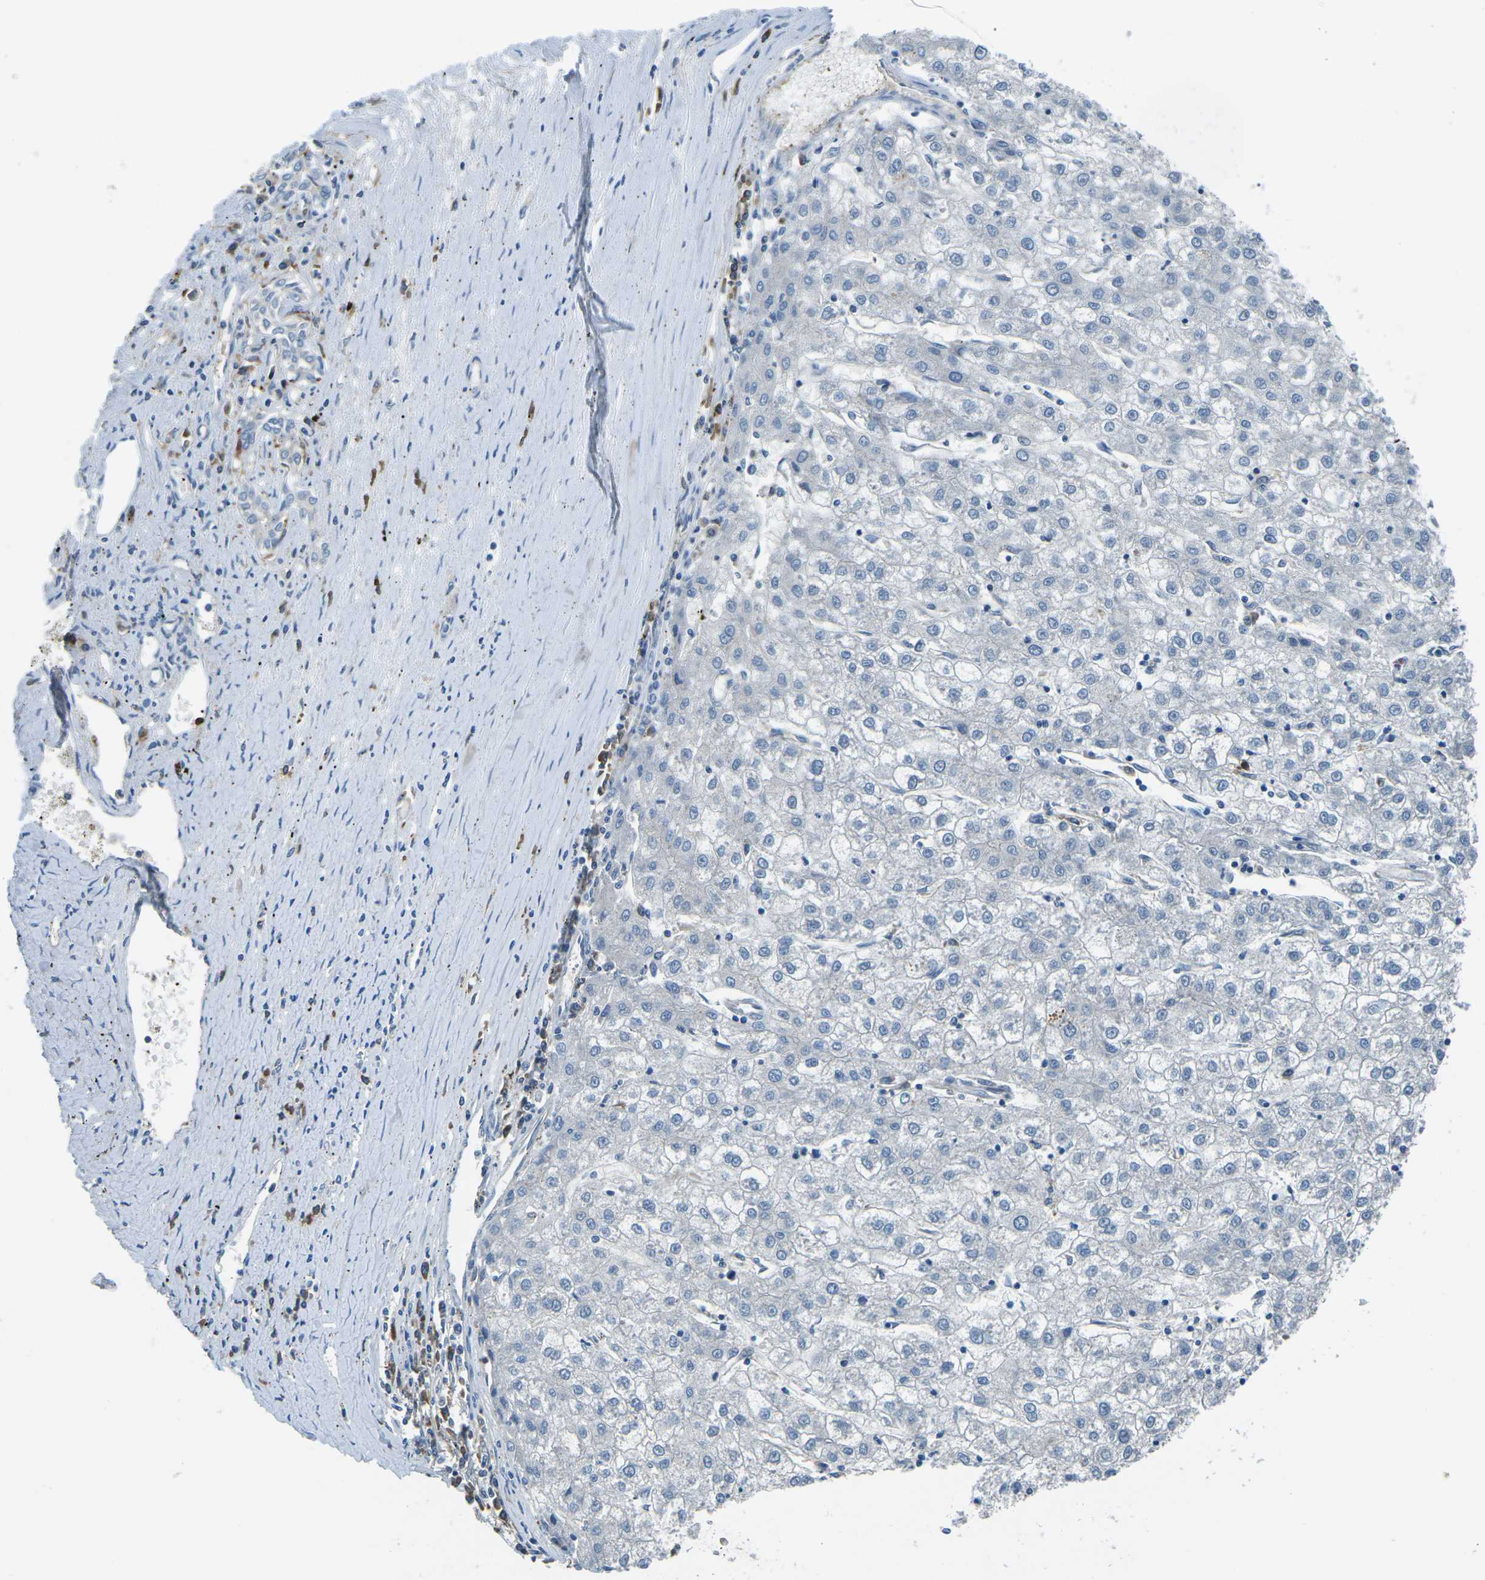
{"staining": {"intensity": "negative", "quantity": "none", "location": "none"}, "tissue": "liver cancer", "cell_type": "Tumor cells", "image_type": "cancer", "snomed": [{"axis": "morphology", "description": "Carcinoma, Hepatocellular, NOS"}, {"axis": "topography", "description": "Liver"}], "caption": "An immunohistochemistry image of liver cancer is shown. There is no staining in tumor cells of liver cancer. (DAB (3,3'-diaminobenzidine) immunohistochemistry with hematoxylin counter stain).", "gene": "CD1D", "patient": {"sex": "male", "age": 72}}